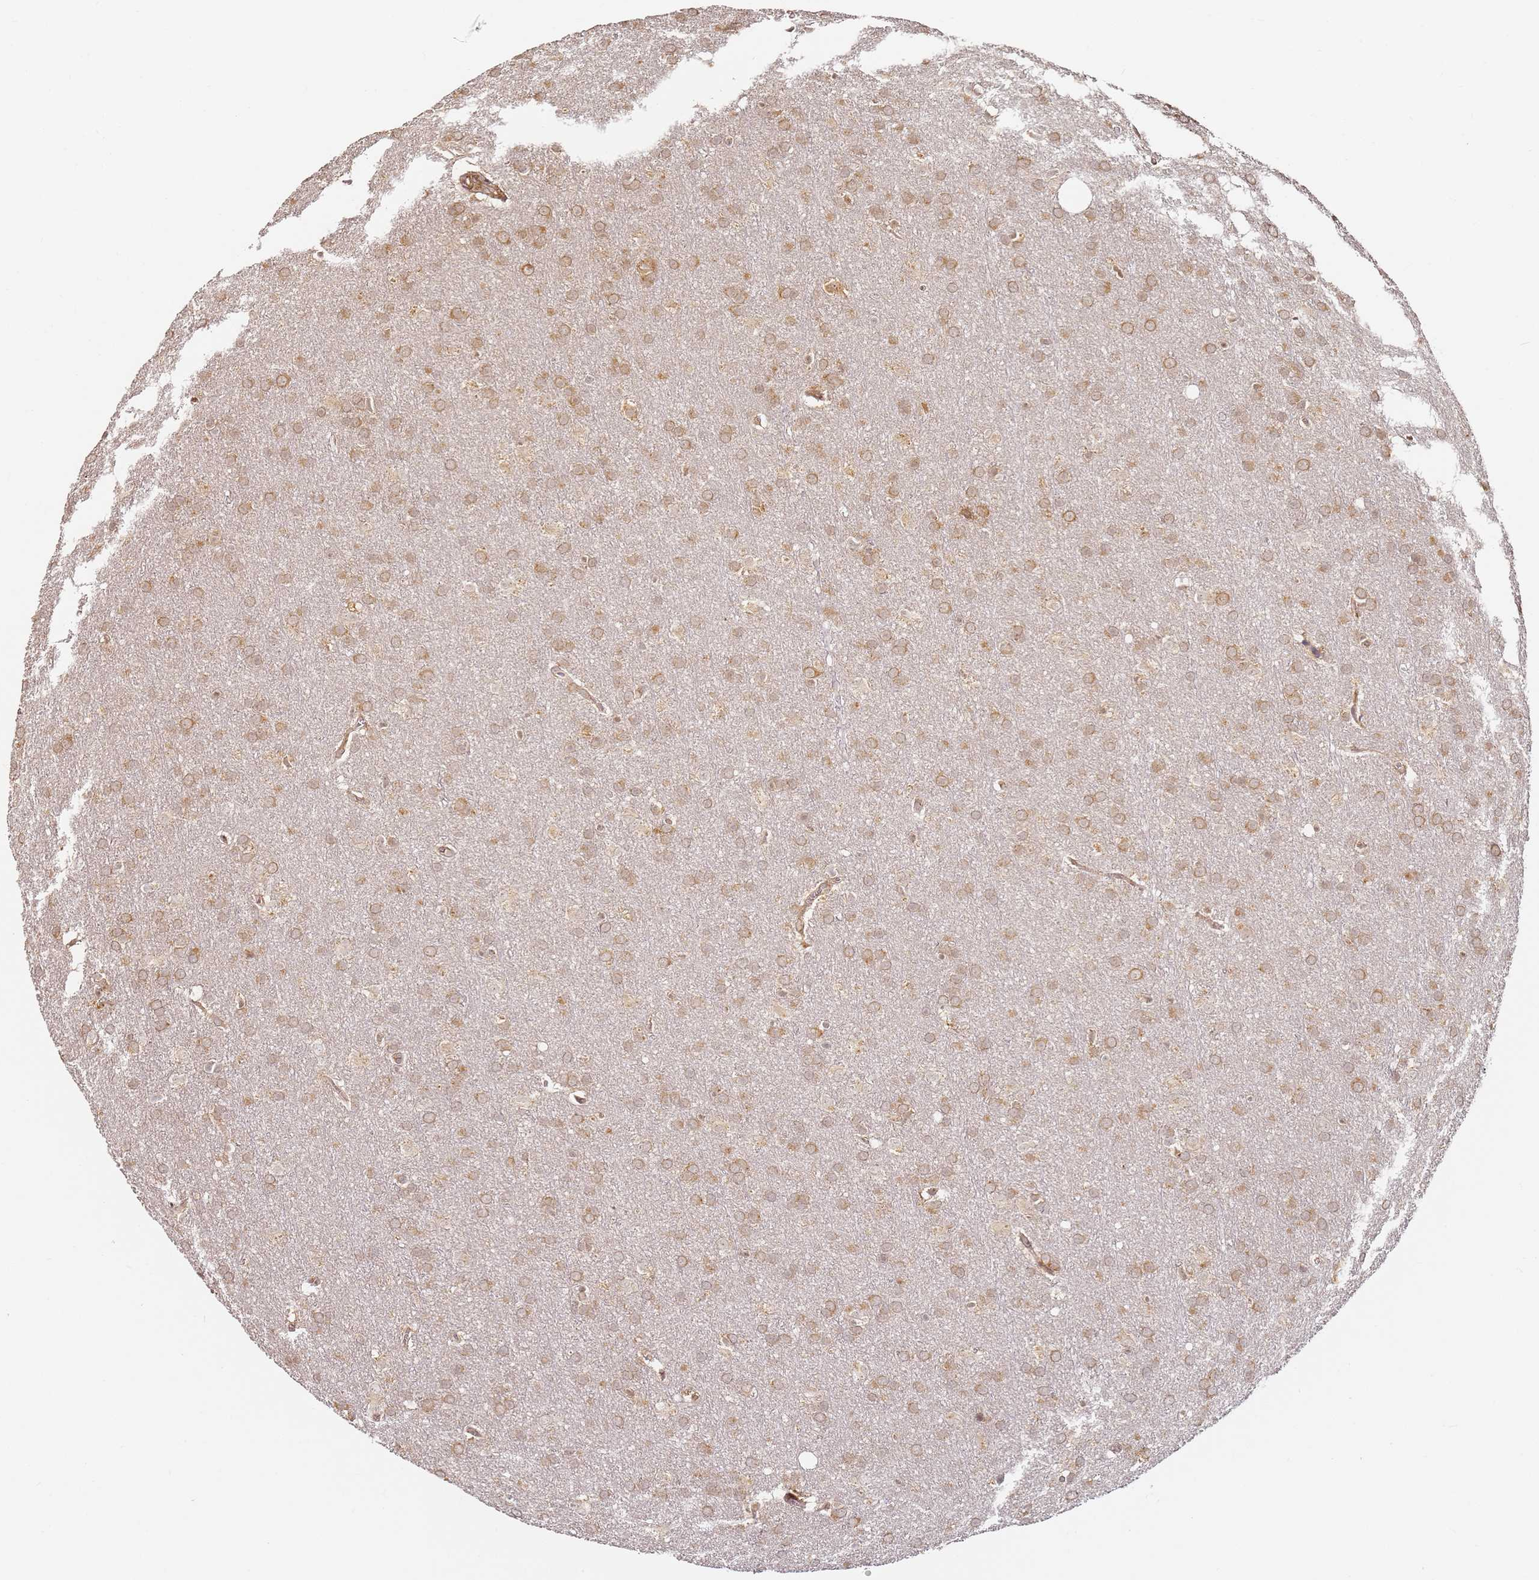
{"staining": {"intensity": "moderate", "quantity": "25%-75%", "location": "cytoplasmic/membranous"}, "tissue": "glioma", "cell_type": "Tumor cells", "image_type": "cancer", "snomed": [{"axis": "morphology", "description": "Glioma, malignant, Low grade"}, {"axis": "topography", "description": "Brain"}], "caption": "Tumor cells display medium levels of moderate cytoplasmic/membranous staining in approximately 25%-75% of cells in glioma. (IHC, brightfield microscopy, high magnification).", "gene": "RPS3A", "patient": {"sex": "female", "age": 32}}